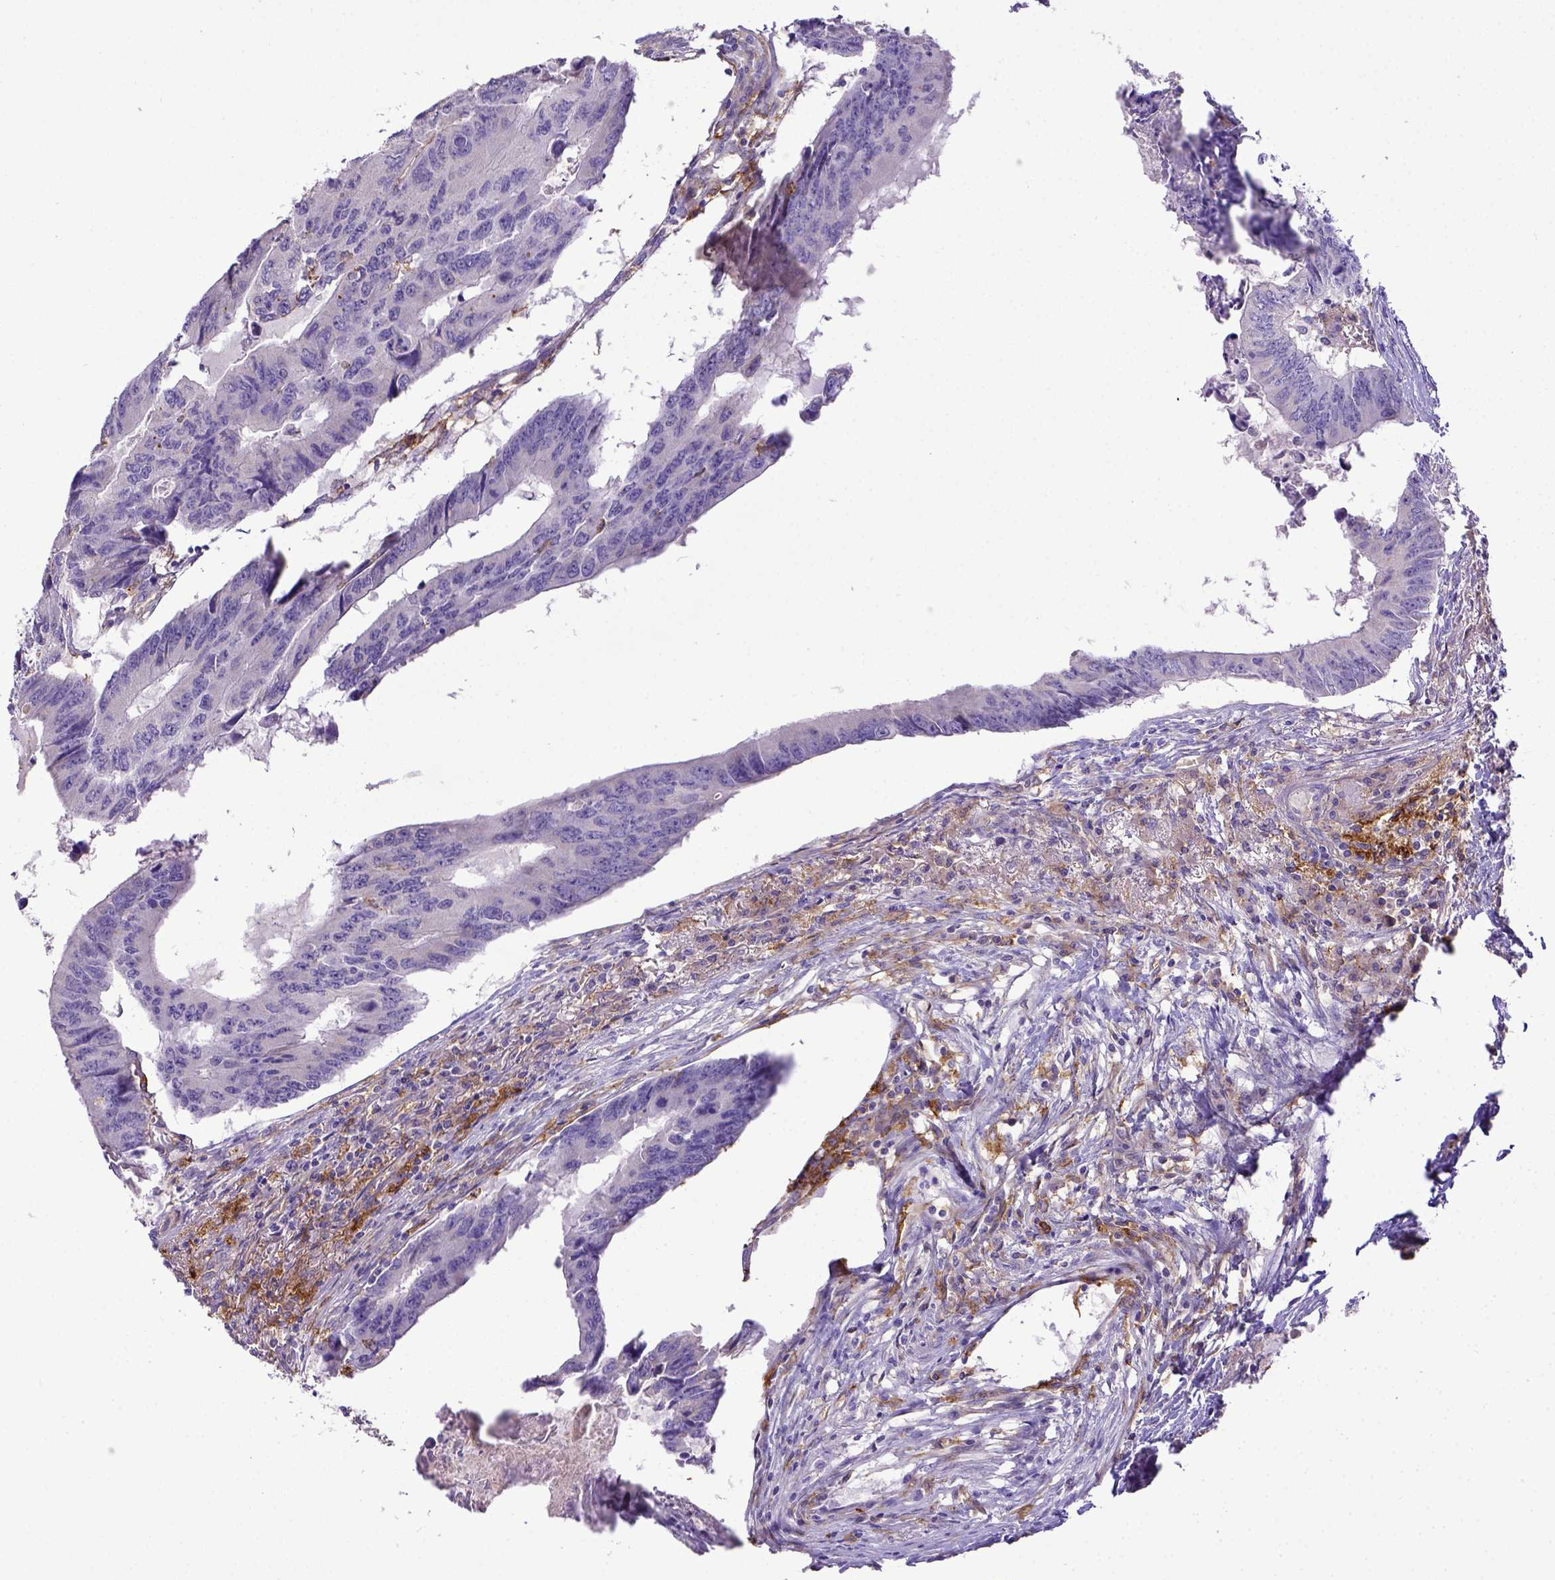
{"staining": {"intensity": "negative", "quantity": "none", "location": "none"}, "tissue": "colorectal cancer", "cell_type": "Tumor cells", "image_type": "cancer", "snomed": [{"axis": "morphology", "description": "Adenocarcinoma, NOS"}, {"axis": "topography", "description": "Colon"}], "caption": "A photomicrograph of human colorectal adenocarcinoma is negative for staining in tumor cells.", "gene": "CD40", "patient": {"sex": "male", "age": 53}}